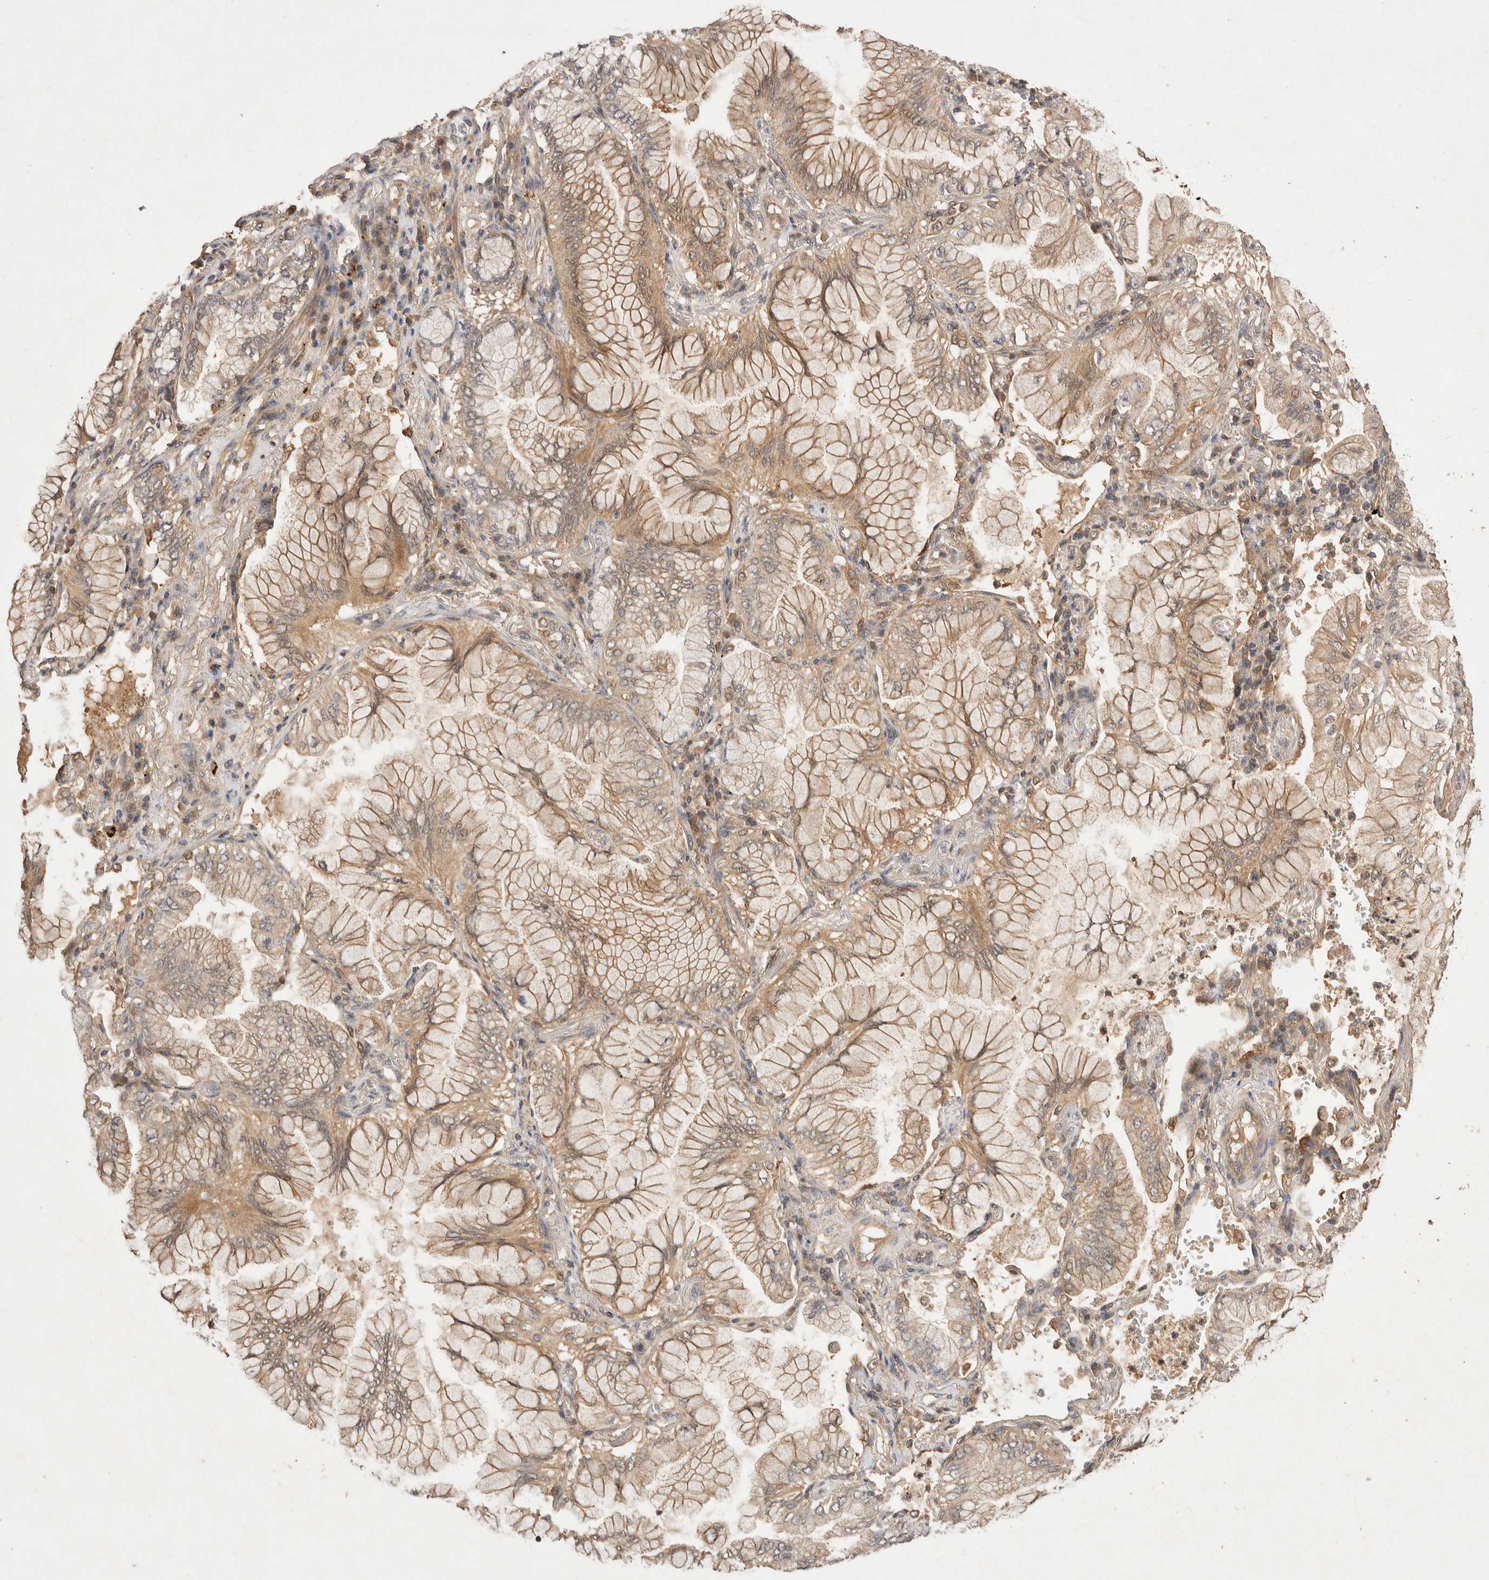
{"staining": {"intensity": "moderate", "quantity": ">75%", "location": "cytoplasmic/membranous"}, "tissue": "lung cancer", "cell_type": "Tumor cells", "image_type": "cancer", "snomed": [{"axis": "morphology", "description": "Adenocarcinoma, NOS"}, {"axis": "topography", "description": "Lung"}], "caption": "Adenocarcinoma (lung) tissue reveals moderate cytoplasmic/membranous positivity in about >75% of tumor cells, visualized by immunohistochemistry.", "gene": "NSMAF", "patient": {"sex": "female", "age": 70}}